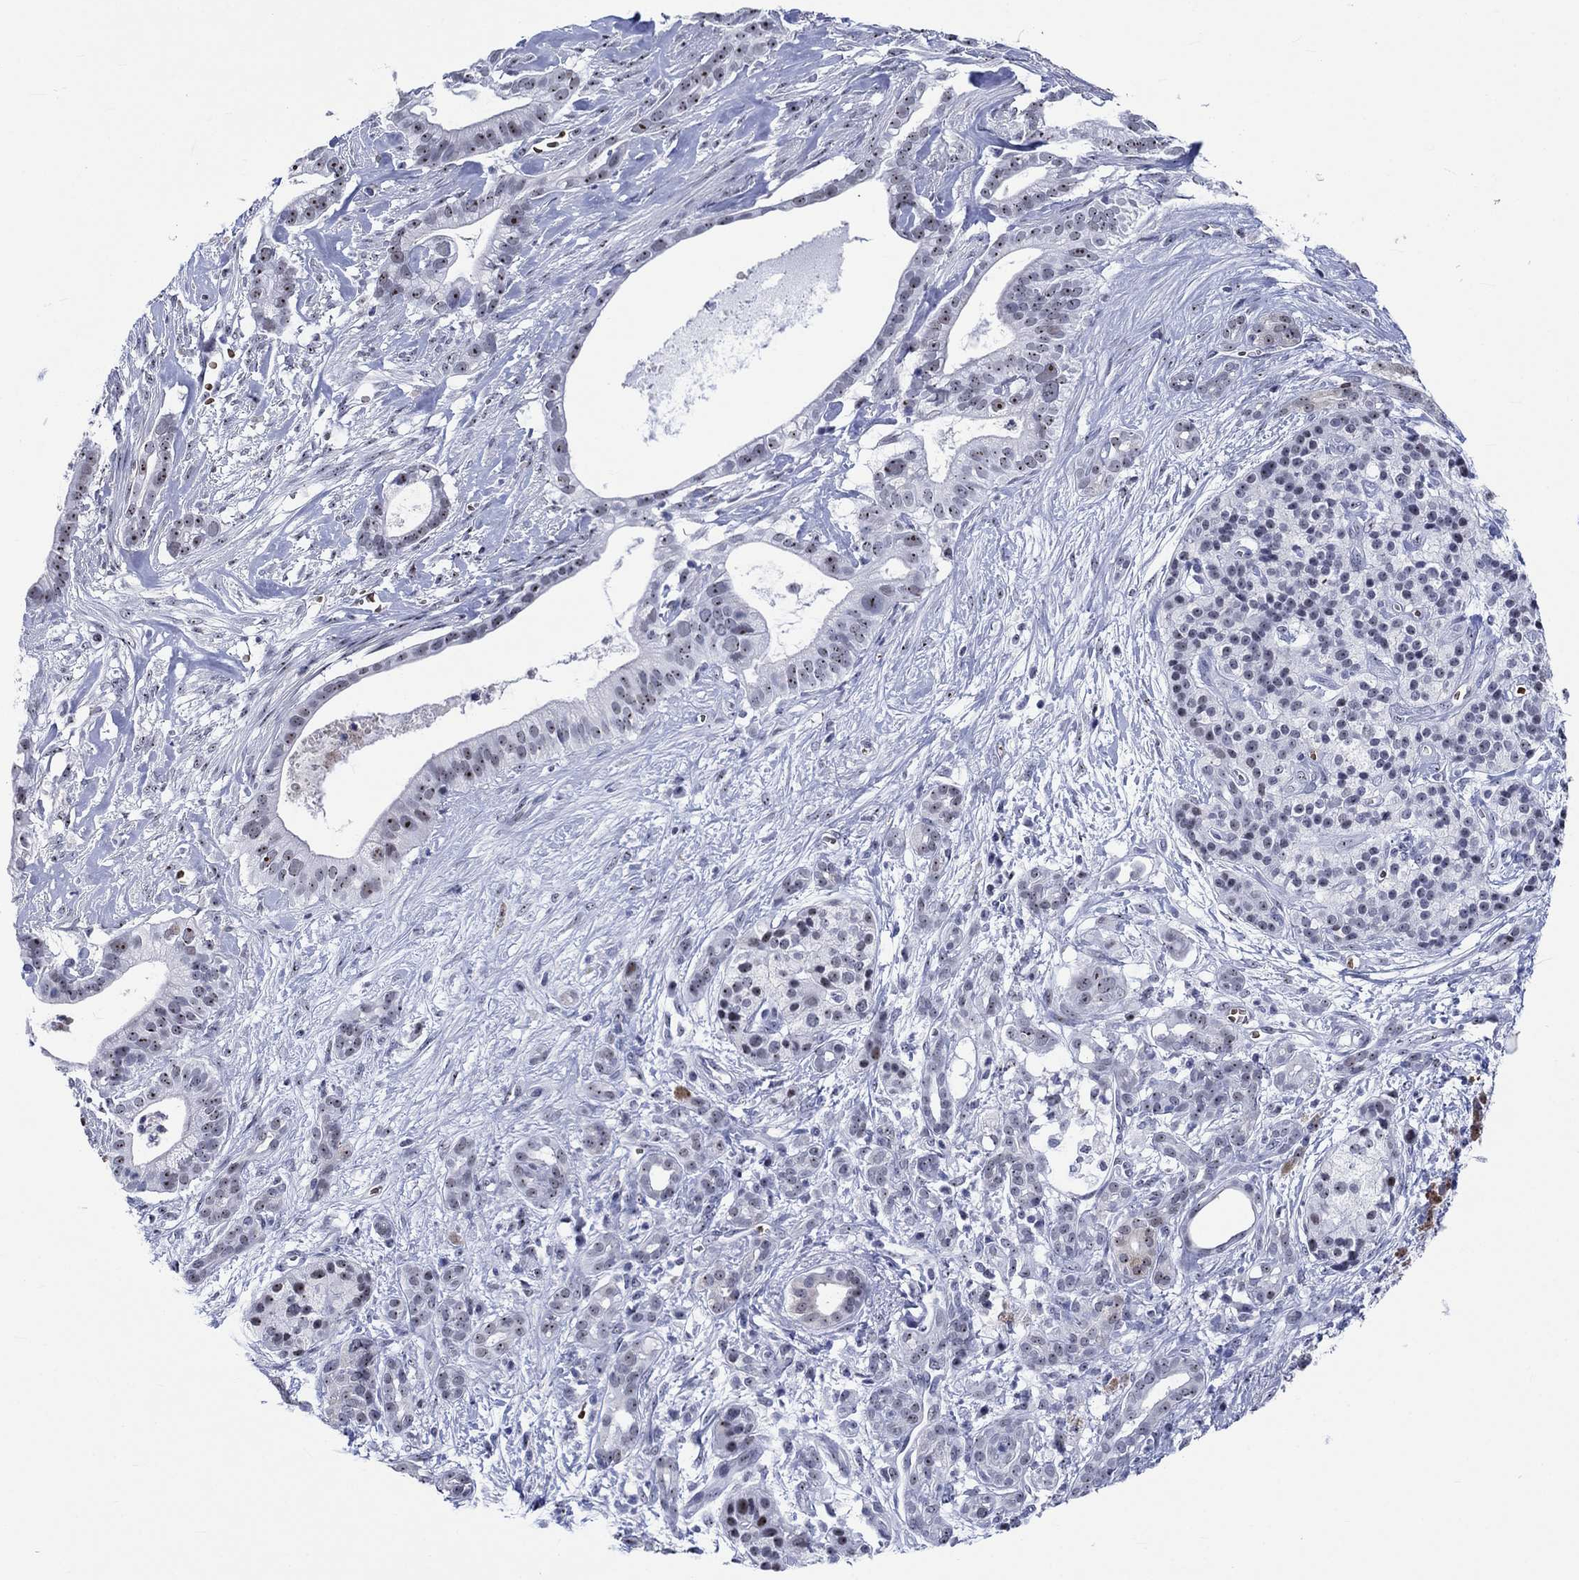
{"staining": {"intensity": "strong", "quantity": ">75%", "location": "nuclear"}, "tissue": "pancreatic cancer", "cell_type": "Tumor cells", "image_type": "cancer", "snomed": [{"axis": "morphology", "description": "Adenocarcinoma, NOS"}, {"axis": "topography", "description": "Pancreas"}], "caption": "Immunohistochemistry (IHC) (DAB (3,3'-diaminobenzidine)) staining of pancreatic cancer reveals strong nuclear protein expression in approximately >75% of tumor cells. (Stains: DAB in brown, nuclei in blue, Microscopy: brightfield microscopy at high magnification).", "gene": "ZNF446", "patient": {"sex": "male", "age": 61}}